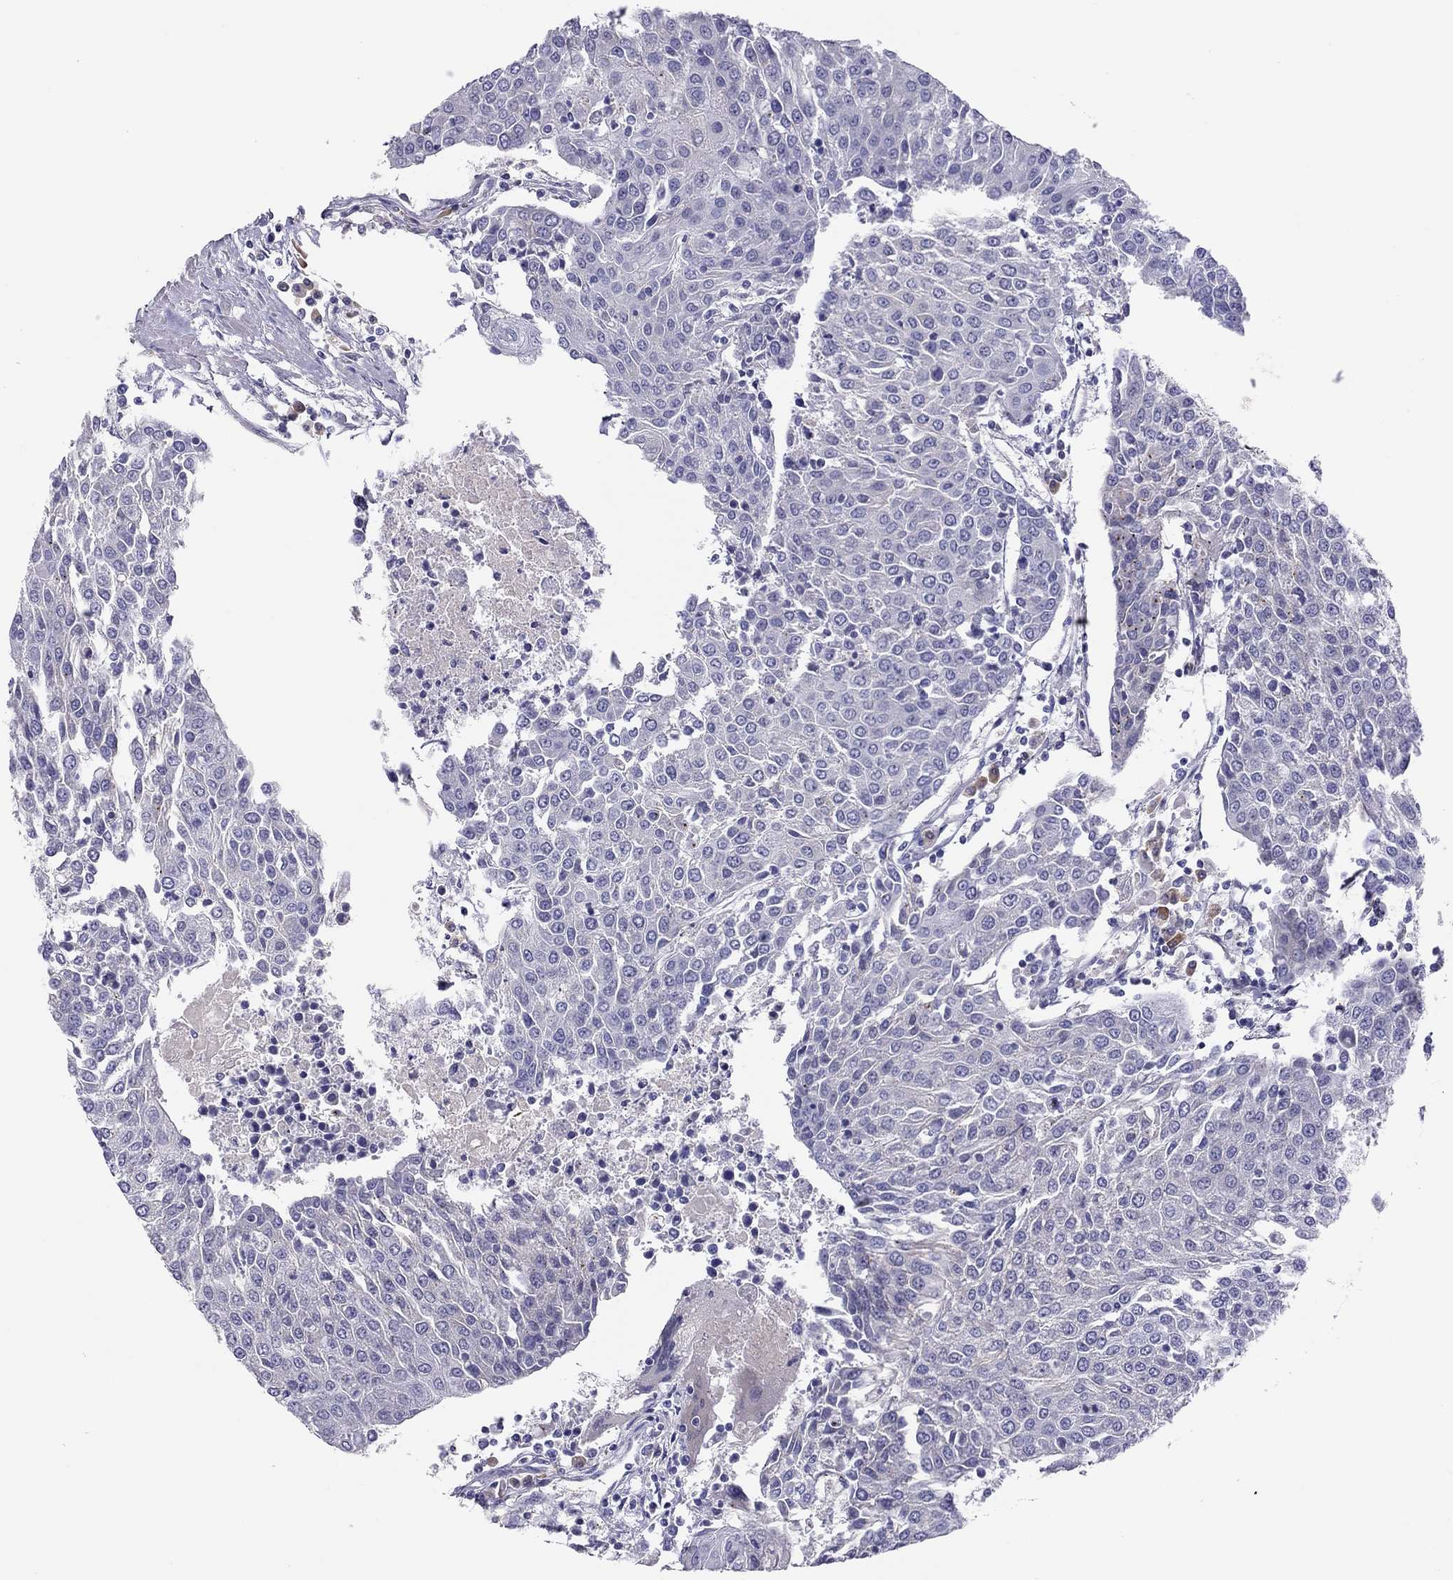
{"staining": {"intensity": "negative", "quantity": "none", "location": "none"}, "tissue": "urothelial cancer", "cell_type": "Tumor cells", "image_type": "cancer", "snomed": [{"axis": "morphology", "description": "Urothelial carcinoma, High grade"}, {"axis": "topography", "description": "Urinary bladder"}], "caption": "This is a photomicrograph of immunohistochemistry (IHC) staining of high-grade urothelial carcinoma, which shows no expression in tumor cells.", "gene": "FRMD1", "patient": {"sex": "female", "age": 85}}